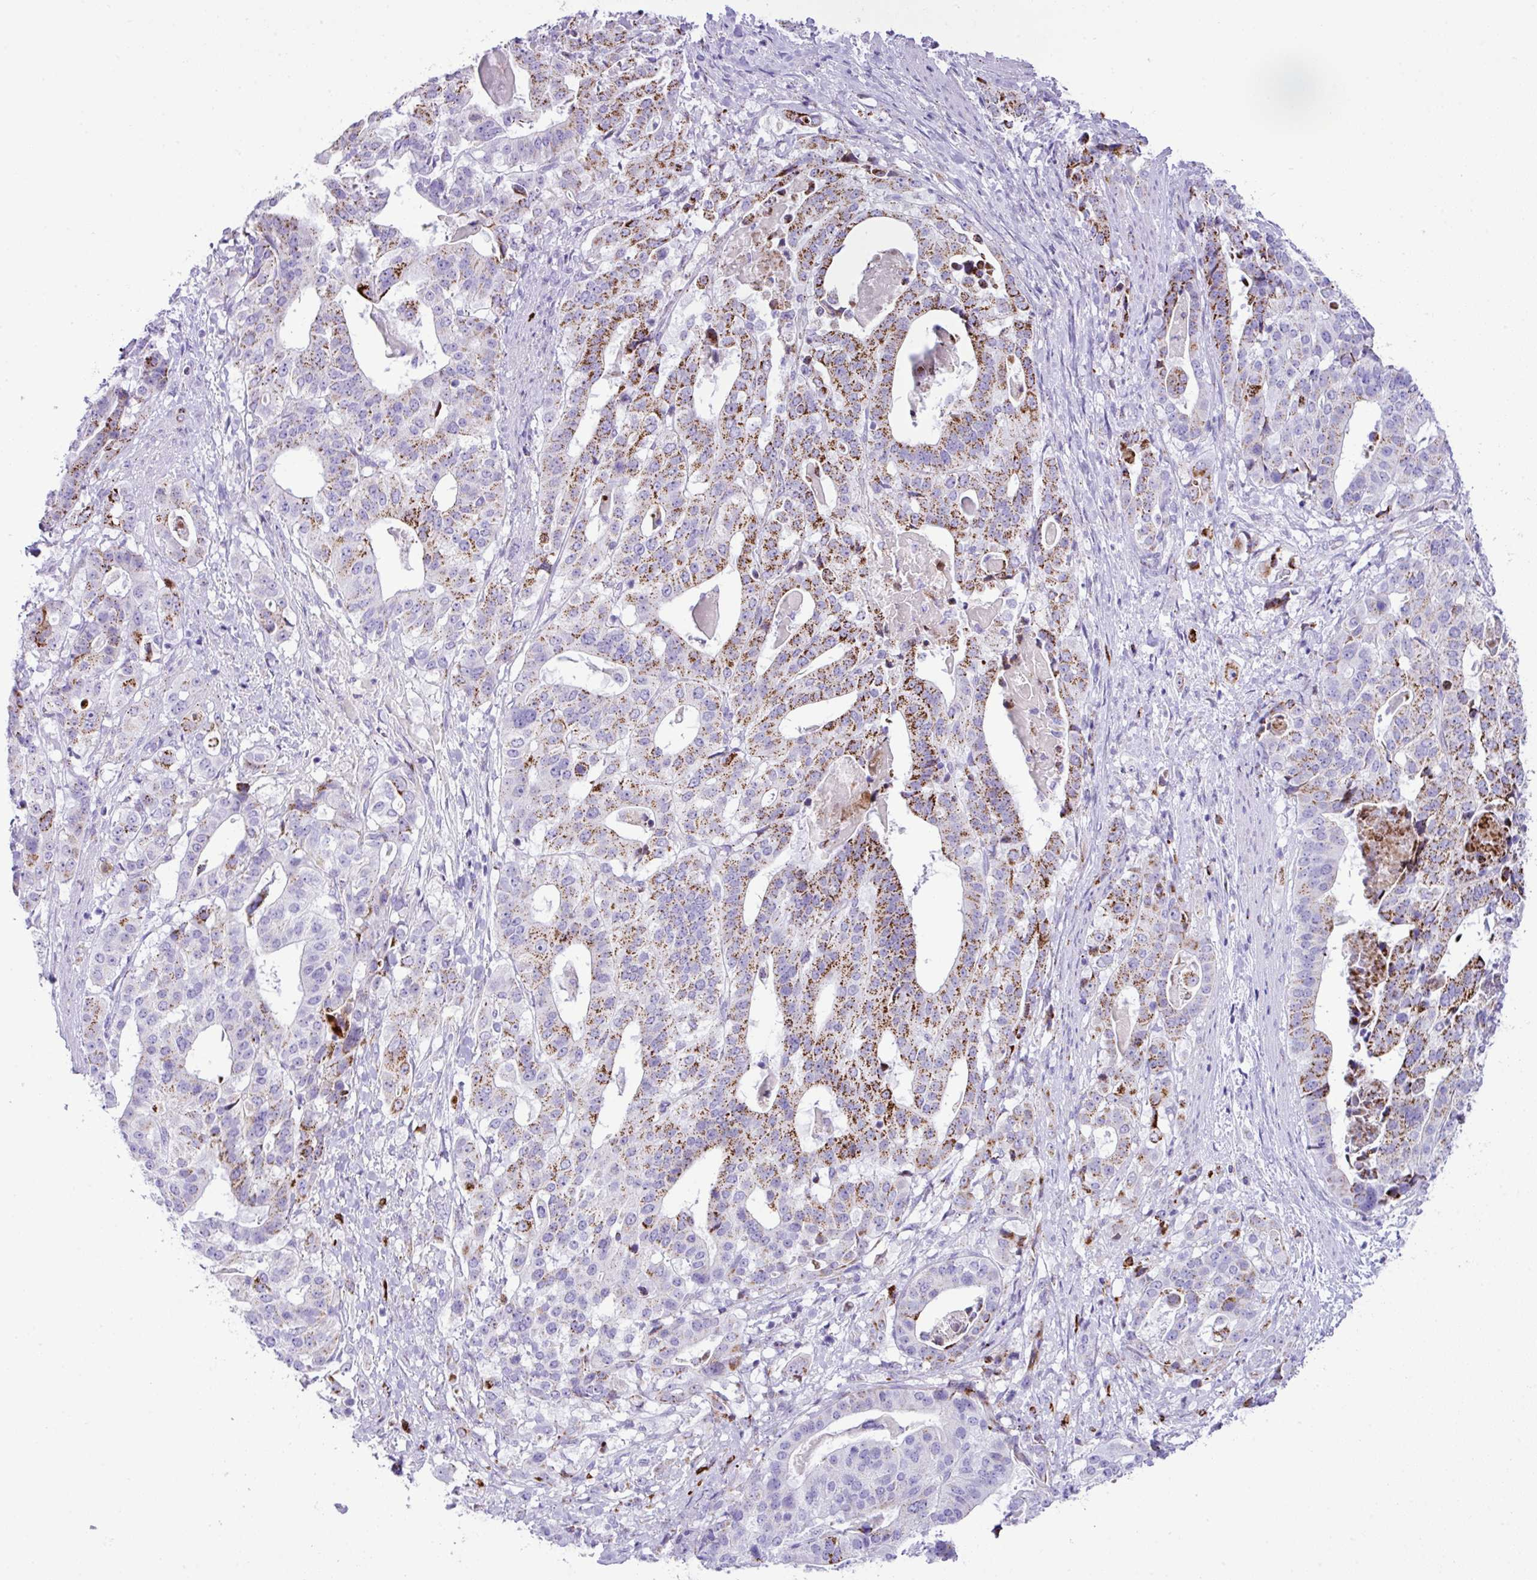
{"staining": {"intensity": "moderate", "quantity": "25%-75%", "location": "cytoplasmic/membranous"}, "tissue": "stomach cancer", "cell_type": "Tumor cells", "image_type": "cancer", "snomed": [{"axis": "morphology", "description": "Adenocarcinoma, NOS"}, {"axis": "topography", "description": "Stomach"}], "caption": "Adenocarcinoma (stomach) stained for a protein (brown) exhibits moderate cytoplasmic/membranous positive staining in approximately 25%-75% of tumor cells.", "gene": "RCAN2", "patient": {"sex": "male", "age": 48}}